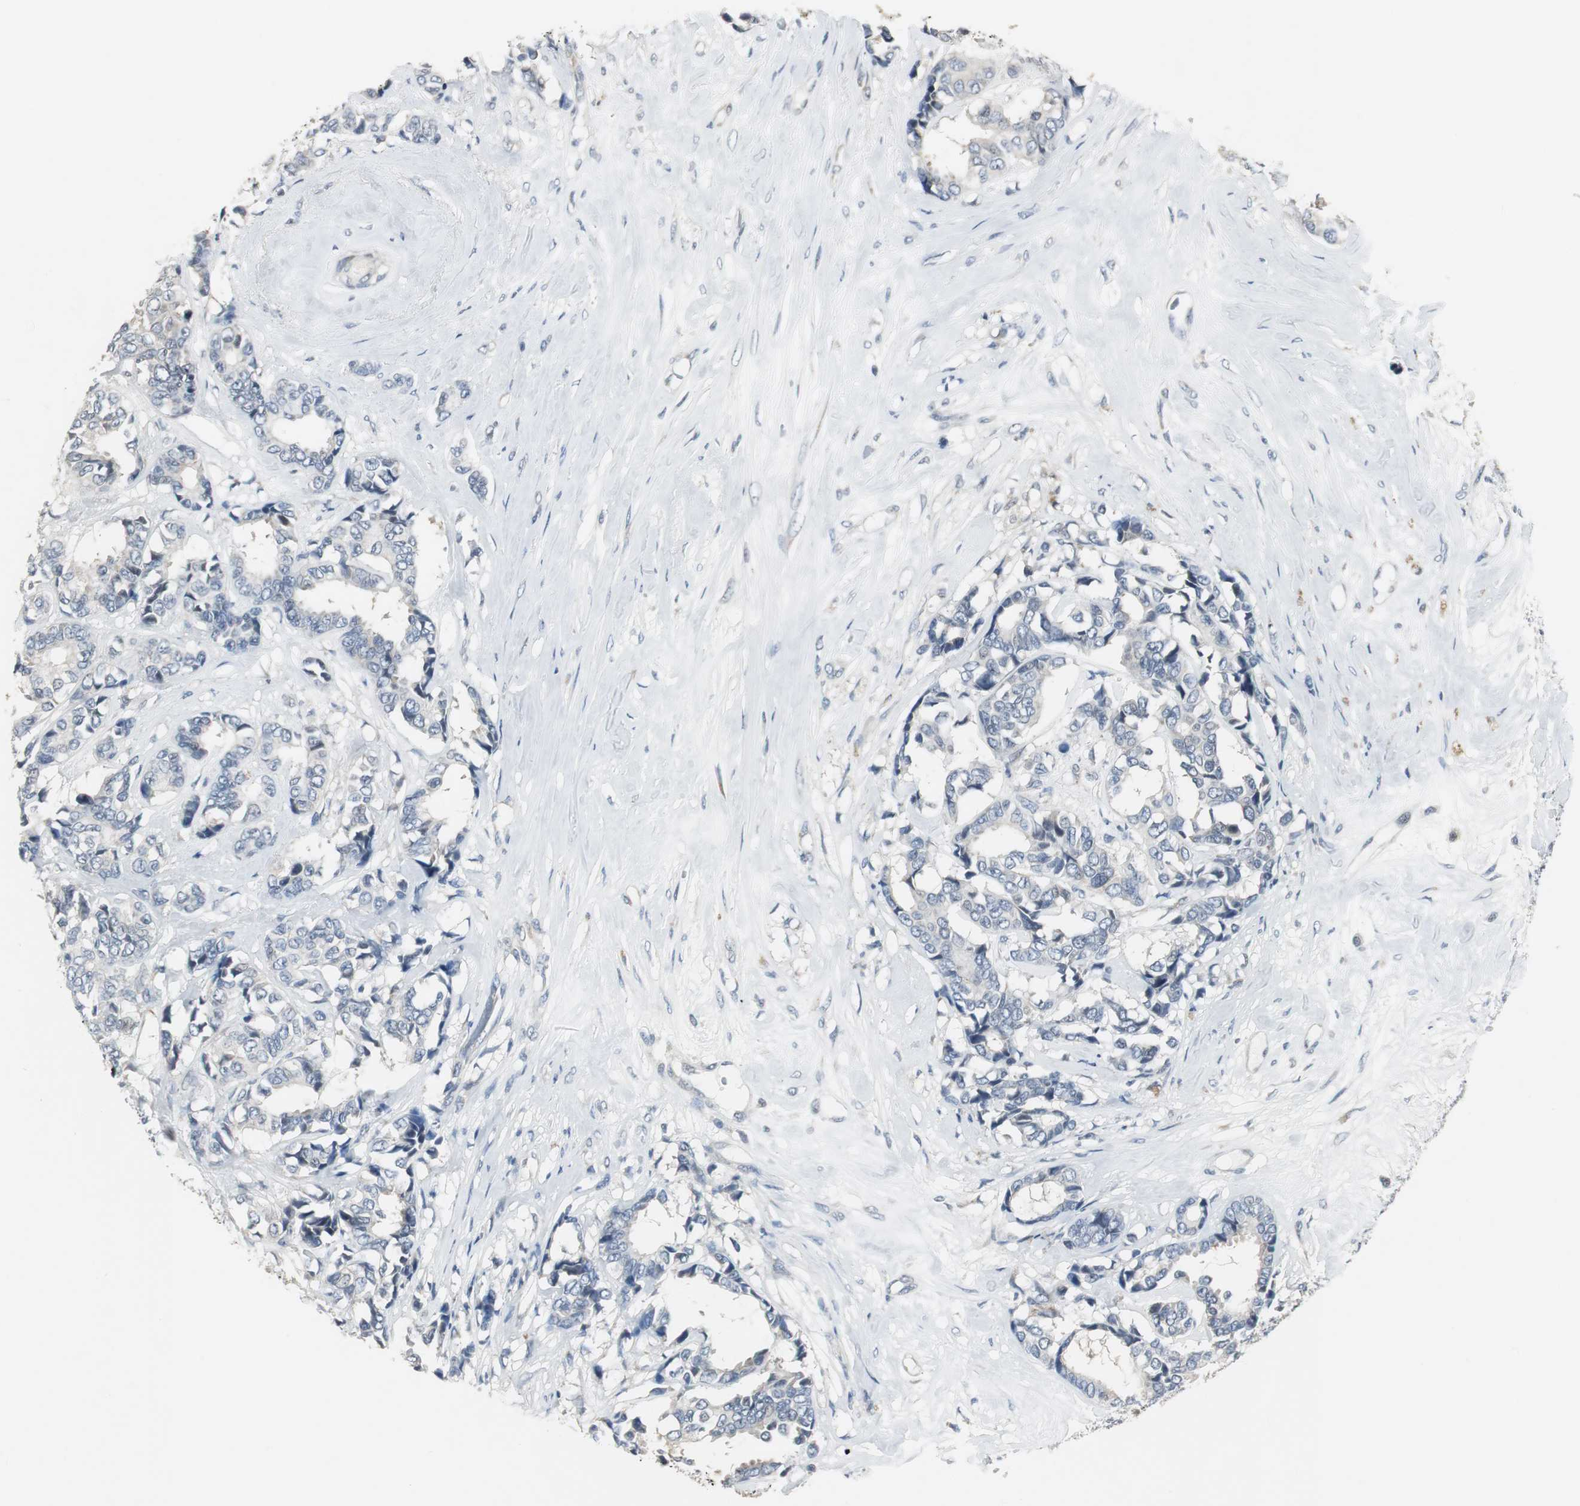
{"staining": {"intensity": "negative", "quantity": "none", "location": "none"}, "tissue": "breast cancer", "cell_type": "Tumor cells", "image_type": "cancer", "snomed": [{"axis": "morphology", "description": "Duct carcinoma"}, {"axis": "topography", "description": "Breast"}], "caption": "The immunohistochemistry histopathology image has no significant expression in tumor cells of breast intraductal carcinoma tissue.", "gene": "CCT5", "patient": {"sex": "female", "age": 87}}